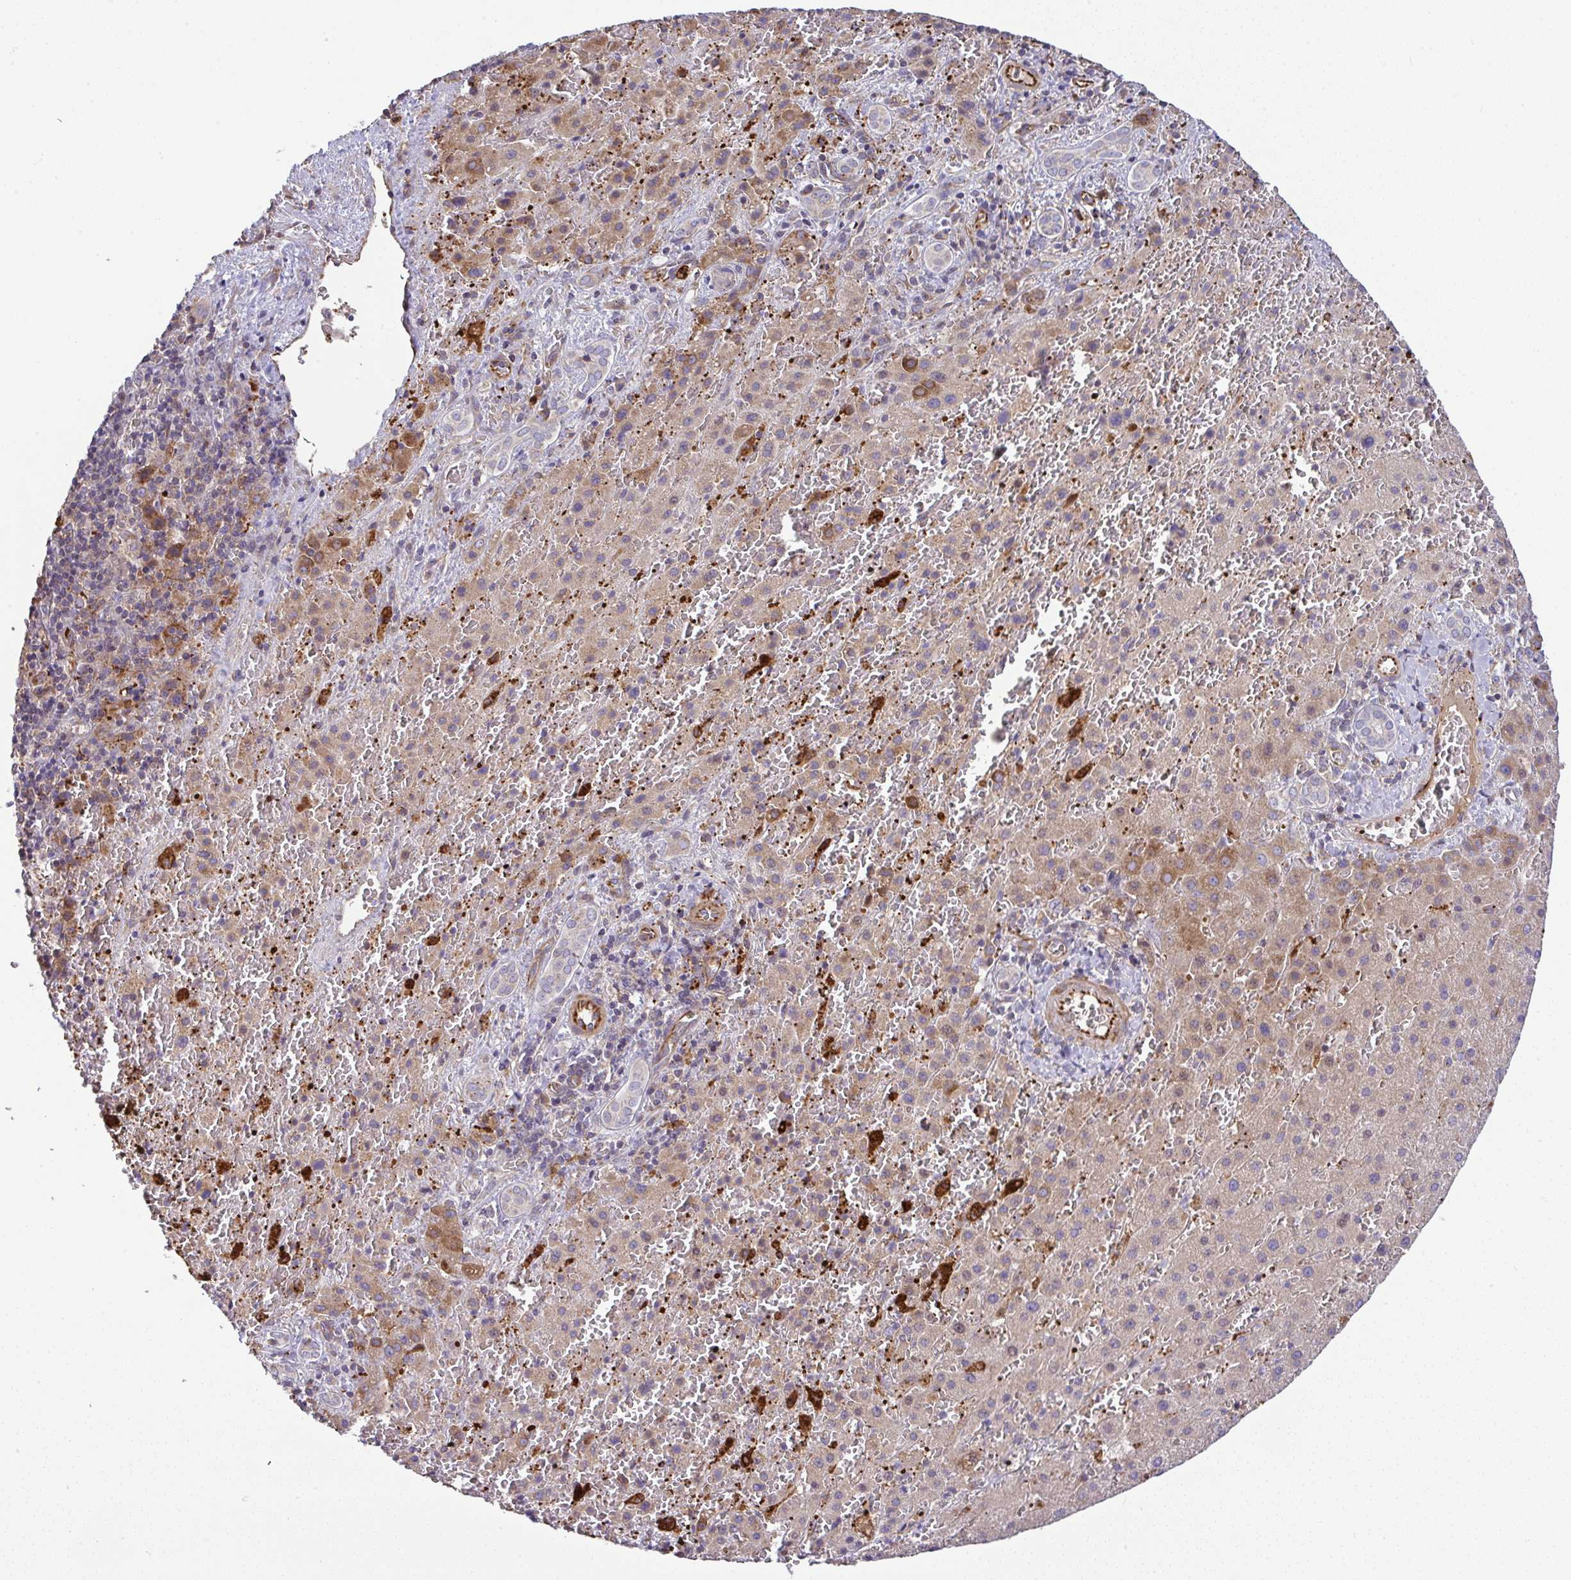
{"staining": {"intensity": "weak", "quantity": "<25%", "location": "cytoplasmic/membranous"}, "tissue": "liver cancer", "cell_type": "Tumor cells", "image_type": "cancer", "snomed": [{"axis": "morphology", "description": "Carcinoma, Hepatocellular, NOS"}, {"axis": "topography", "description": "Liver"}], "caption": "There is no significant positivity in tumor cells of liver cancer. Nuclei are stained in blue.", "gene": "GRID2", "patient": {"sex": "male", "age": 27}}